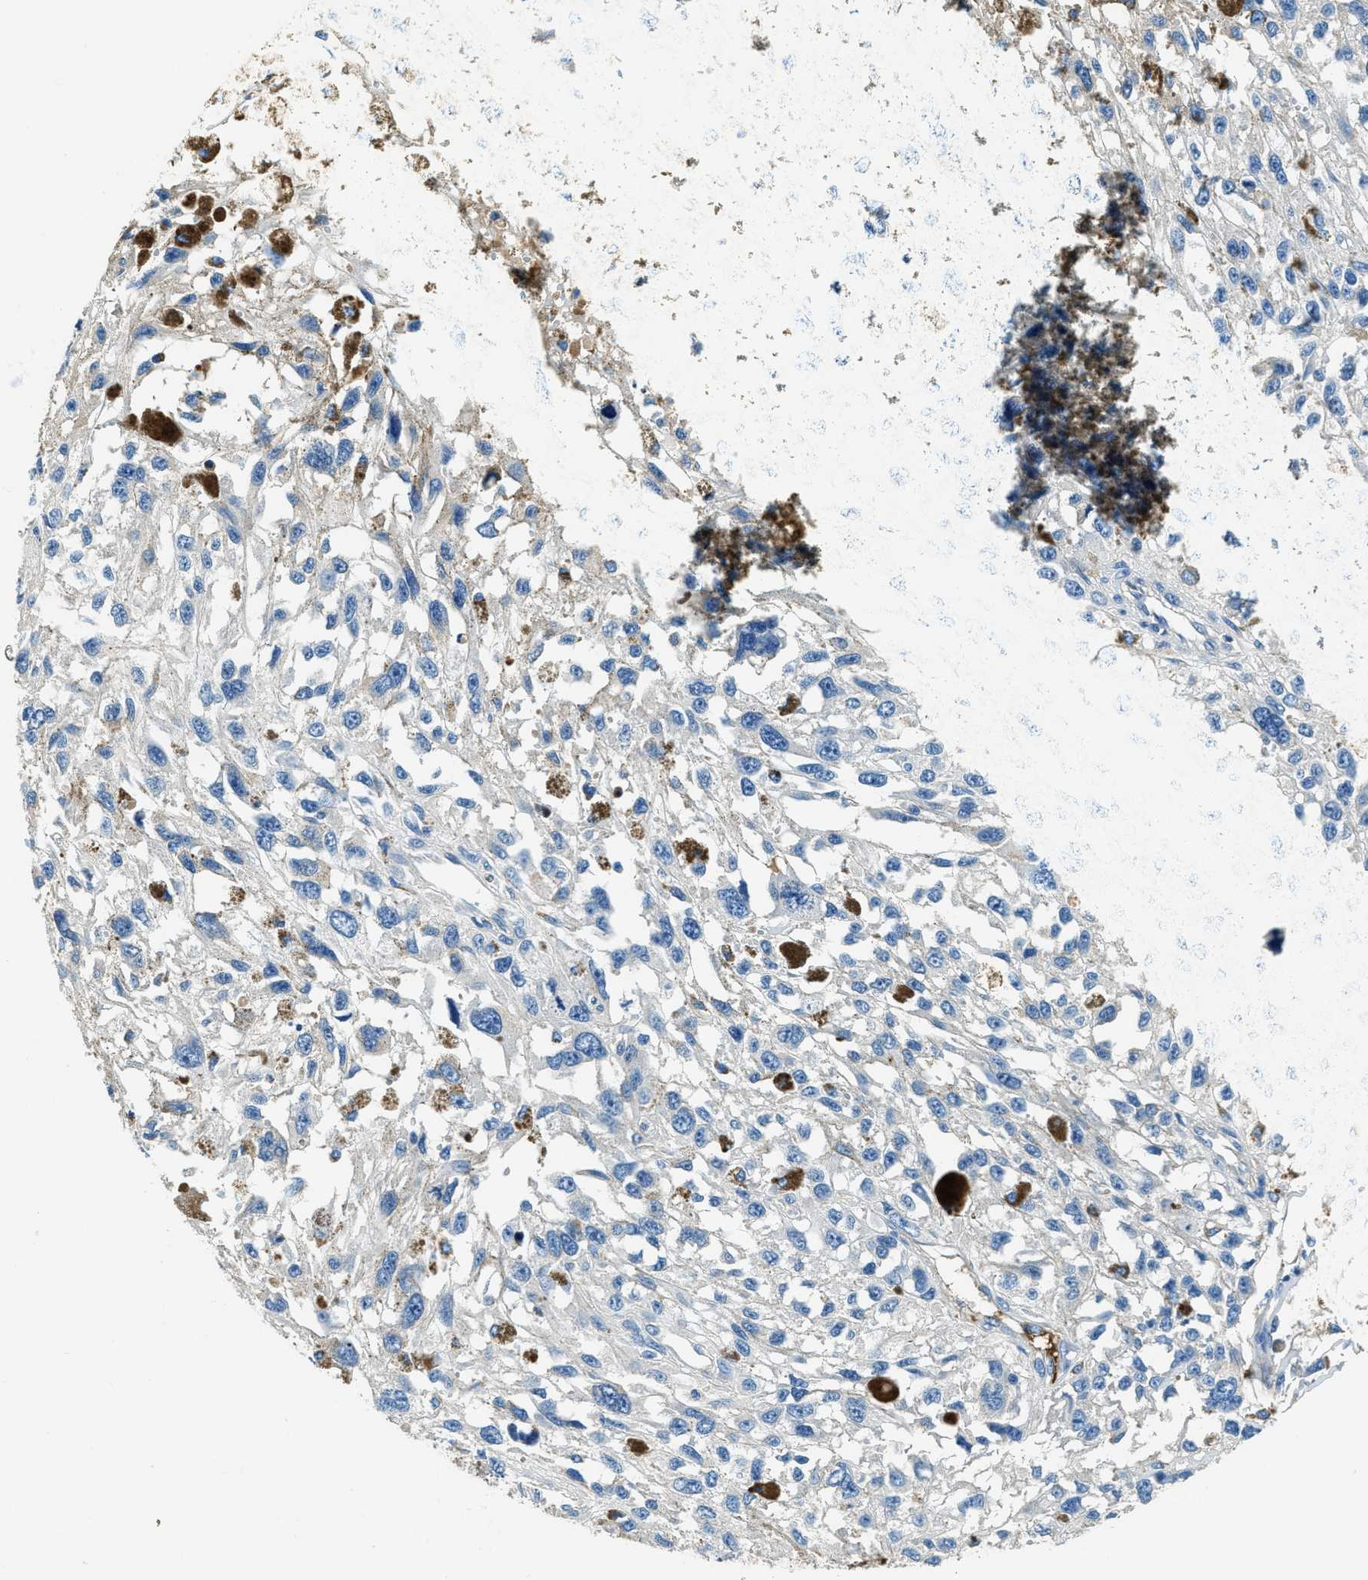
{"staining": {"intensity": "negative", "quantity": "none", "location": "none"}, "tissue": "melanoma", "cell_type": "Tumor cells", "image_type": "cancer", "snomed": [{"axis": "morphology", "description": "Malignant melanoma, Metastatic site"}, {"axis": "topography", "description": "Lymph node"}], "caption": "This is an immunohistochemistry photomicrograph of melanoma. There is no staining in tumor cells.", "gene": "TMEM186", "patient": {"sex": "male", "age": 59}}